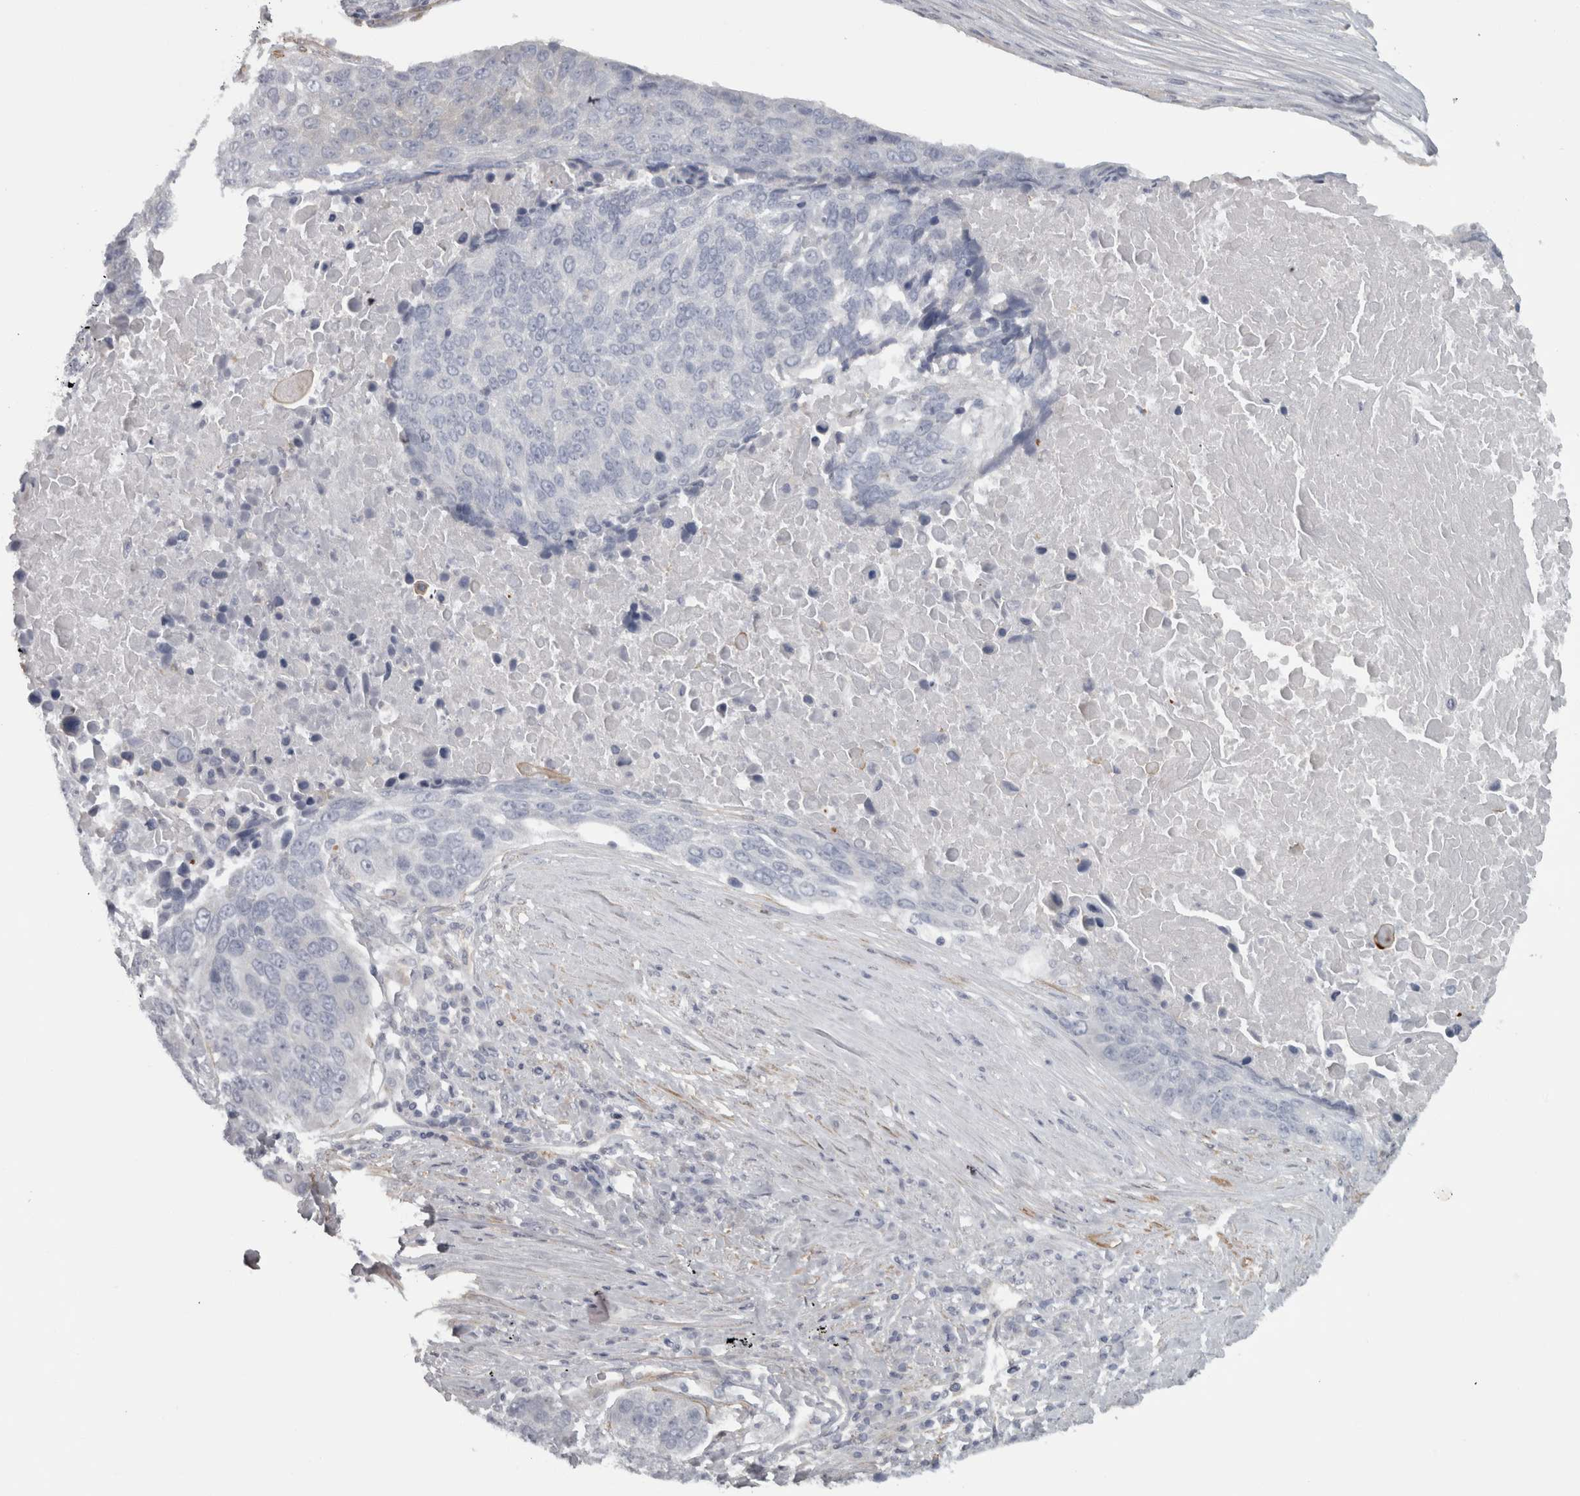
{"staining": {"intensity": "negative", "quantity": "none", "location": "none"}, "tissue": "lung cancer", "cell_type": "Tumor cells", "image_type": "cancer", "snomed": [{"axis": "morphology", "description": "Squamous cell carcinoma, NOS"}, {"axis": "topography", "description": "Lung"}], "caption": "High magnification brightfield microscopy of lung squamous cell carcinoma stained with DAB (brown) and counterstained with hematoxylin (blue): tumor cells show no significant positivity.", "gene": "PPP1R12B", "patient": {"sex": "male", "age": 66}}